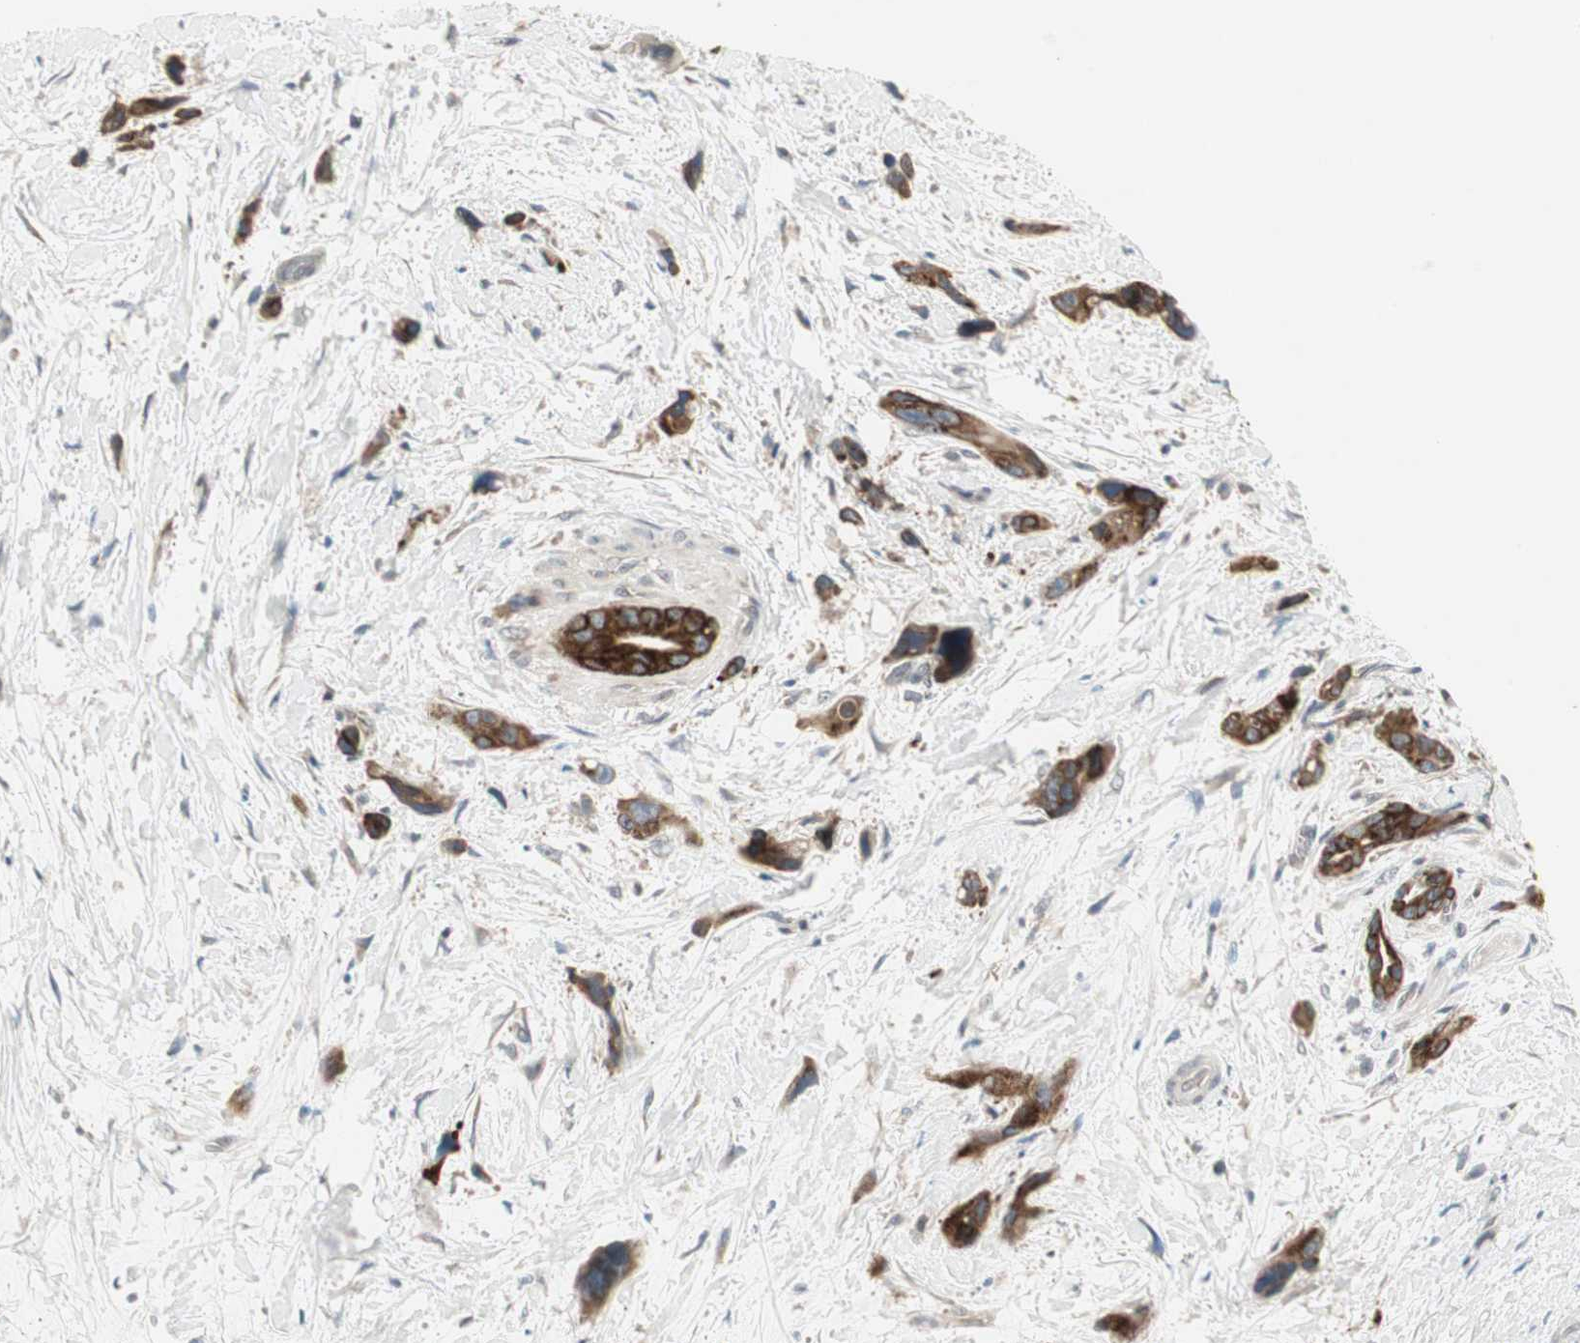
{"staining": {"intensity": "strong", "quantity": ">75%", "location": "cytoplasmic/membranous"}, "tissue": "pancreatic cancer", "cell_type": "Tumor cells", "image_type": "cancer", "snomed": [{"axis": "morphology", "description": "Adenocarcinoma, NOS"}, {"axis": "topography", "description": "Pancreas"}], "caption": "Protein staining displays strong cytoplasmic/membranous staining in about >75% of tumor cells in pancreatic cancer (adenocarcinoma).", "gene": "ZFP36", "patient": {"sex": "male", "age": 46}}